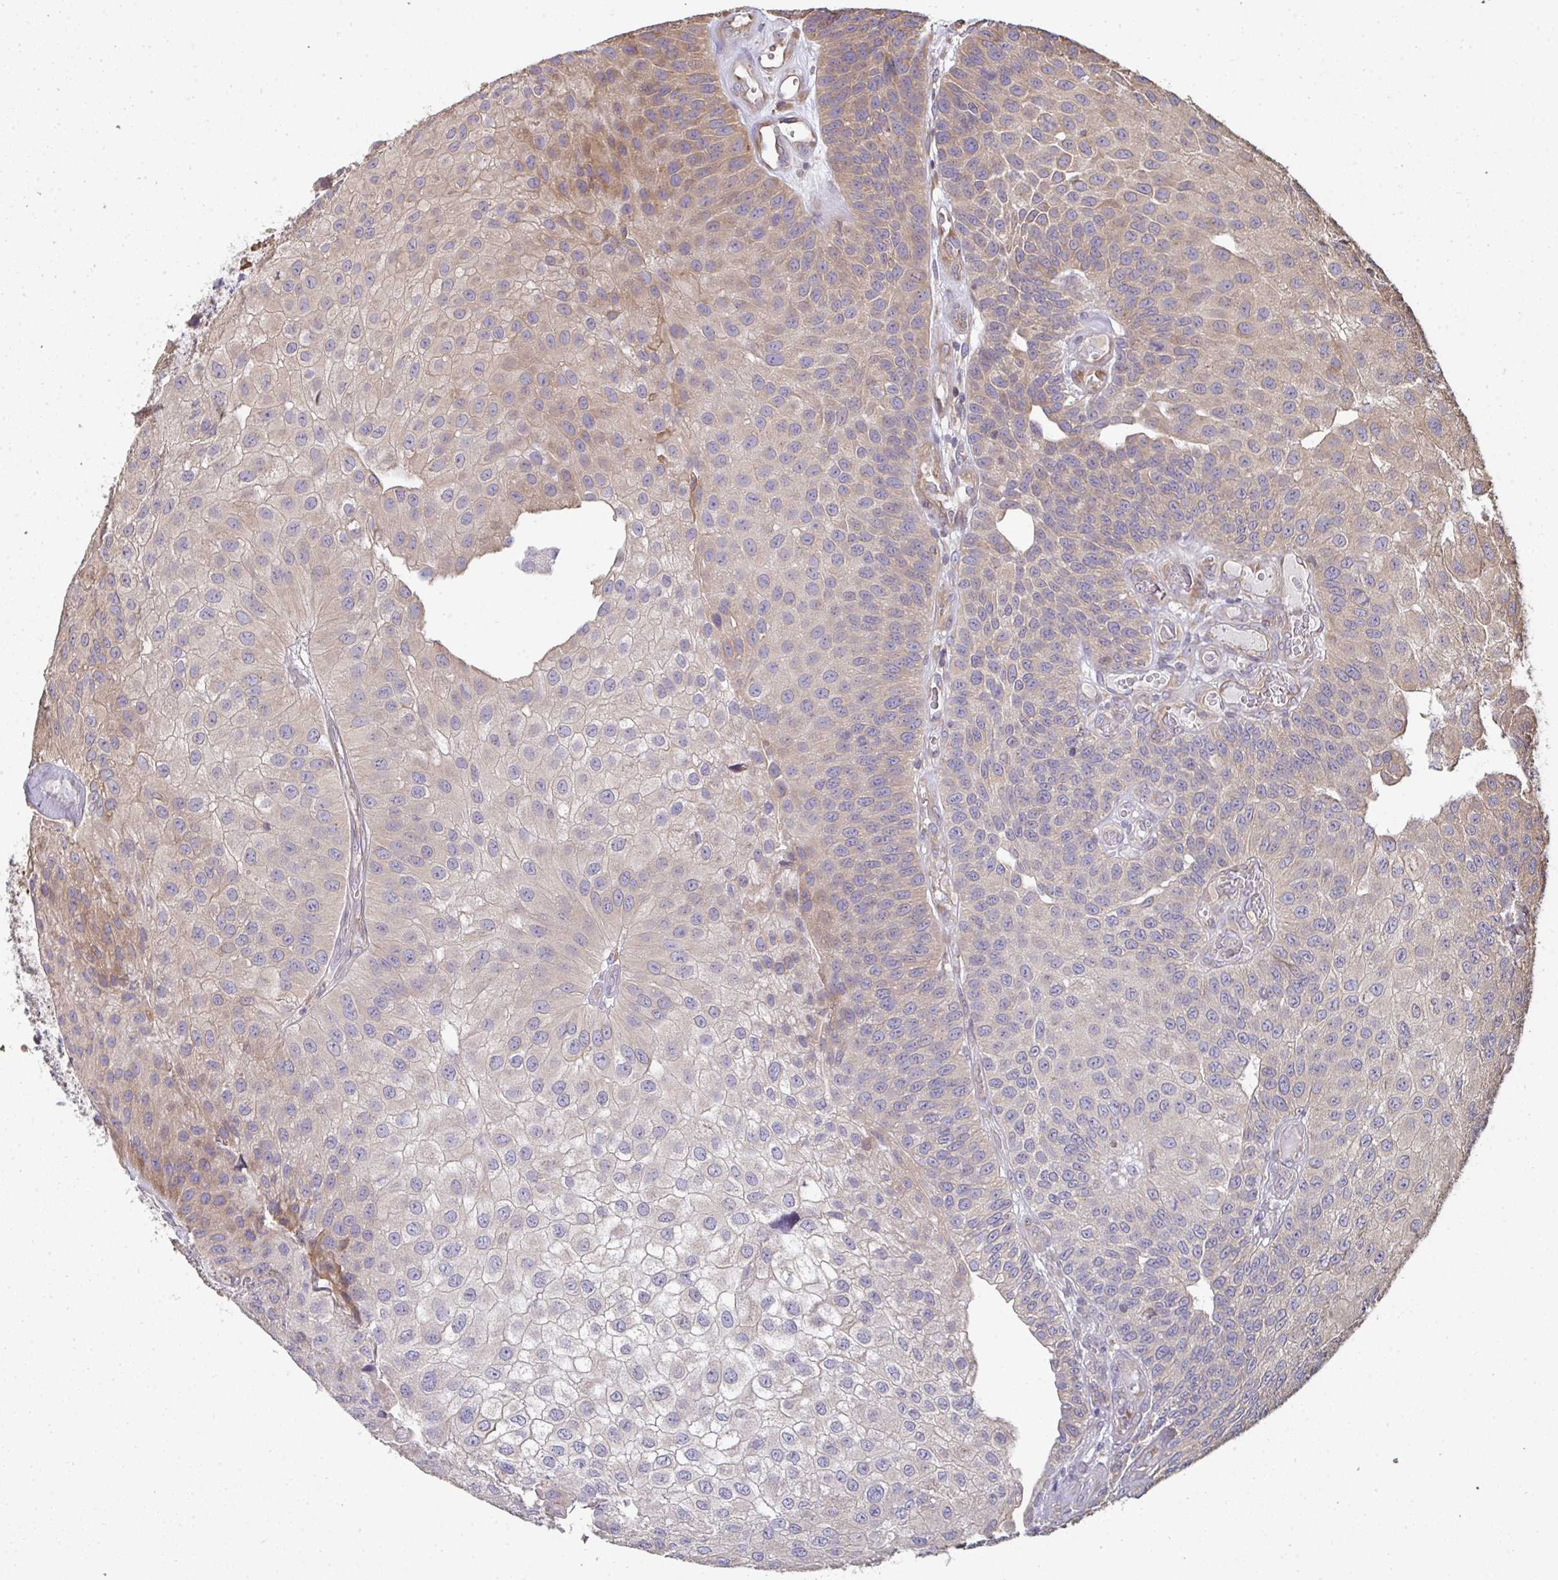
{"staining": {"intensity": "weak", "quantity": ">75%", "location": "cytoplasmic/membranous"}, "tissue": "urothelial cancer", "cell_type": "Tumor cells", "image_type": "cancer", "snomed": [{"axis": "morphology", "description": "Urothelial carcinoma, NOS"}, {"axis": "topography", "description": "Urinary bladder"}], "caption": "Brown immunohistochemical staining in transitional cell carcinoma reveals weak cytoplasmic/membranous expression in approximately >75% of tumor cells.", "gene": "ZFYVE28", "patient": {"sex": "male", "age": 87}}